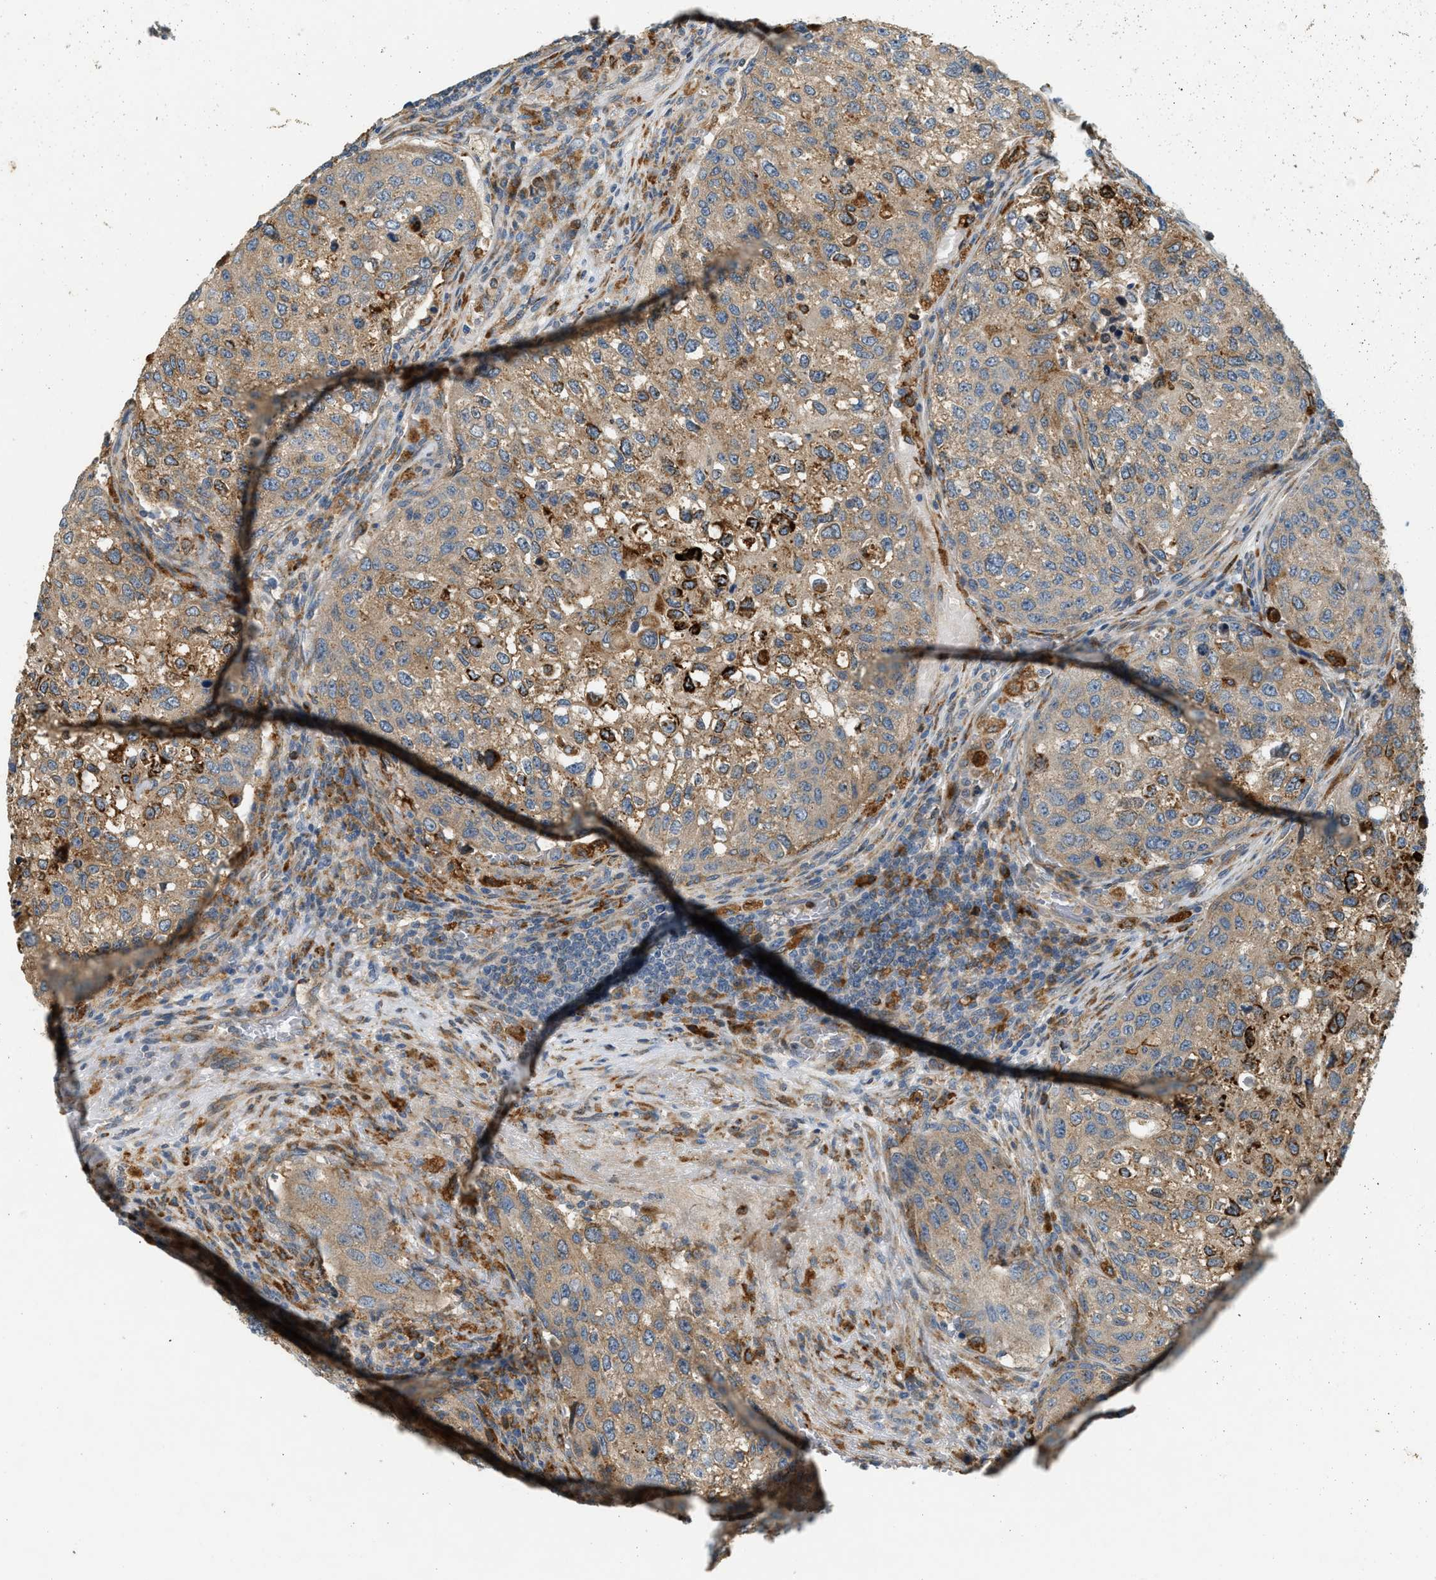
{"staining": {"intensity": "moderate", "quantity": ">75%", "location": "cytoplasmic/membranous"}, "tissue": "urothelial cancer", "cell_type": "Tumor cells", "image_type": "cancer", "snomed": [{"axis": "morphology", "description": "Urothelial carcinoma, High grade"}, {"axis": "topography", "description": "Lymph node"}, {"axis": "topography", "description": "Urinary bladder"}], "caption": "Immunohistochemistry (IHC) image of neoplastic tissue: high-grade urothelial carcinoma stained using immunohistochemistry (IHC) reveals medium levels of moderate protein expression localized specifically in the cytoplasmic/membranous of tumor cells, appearing as a cytoplasmic/membranous brown color.", "gene": "CTSB", "patient": {"sex": "male", "age": 51}}